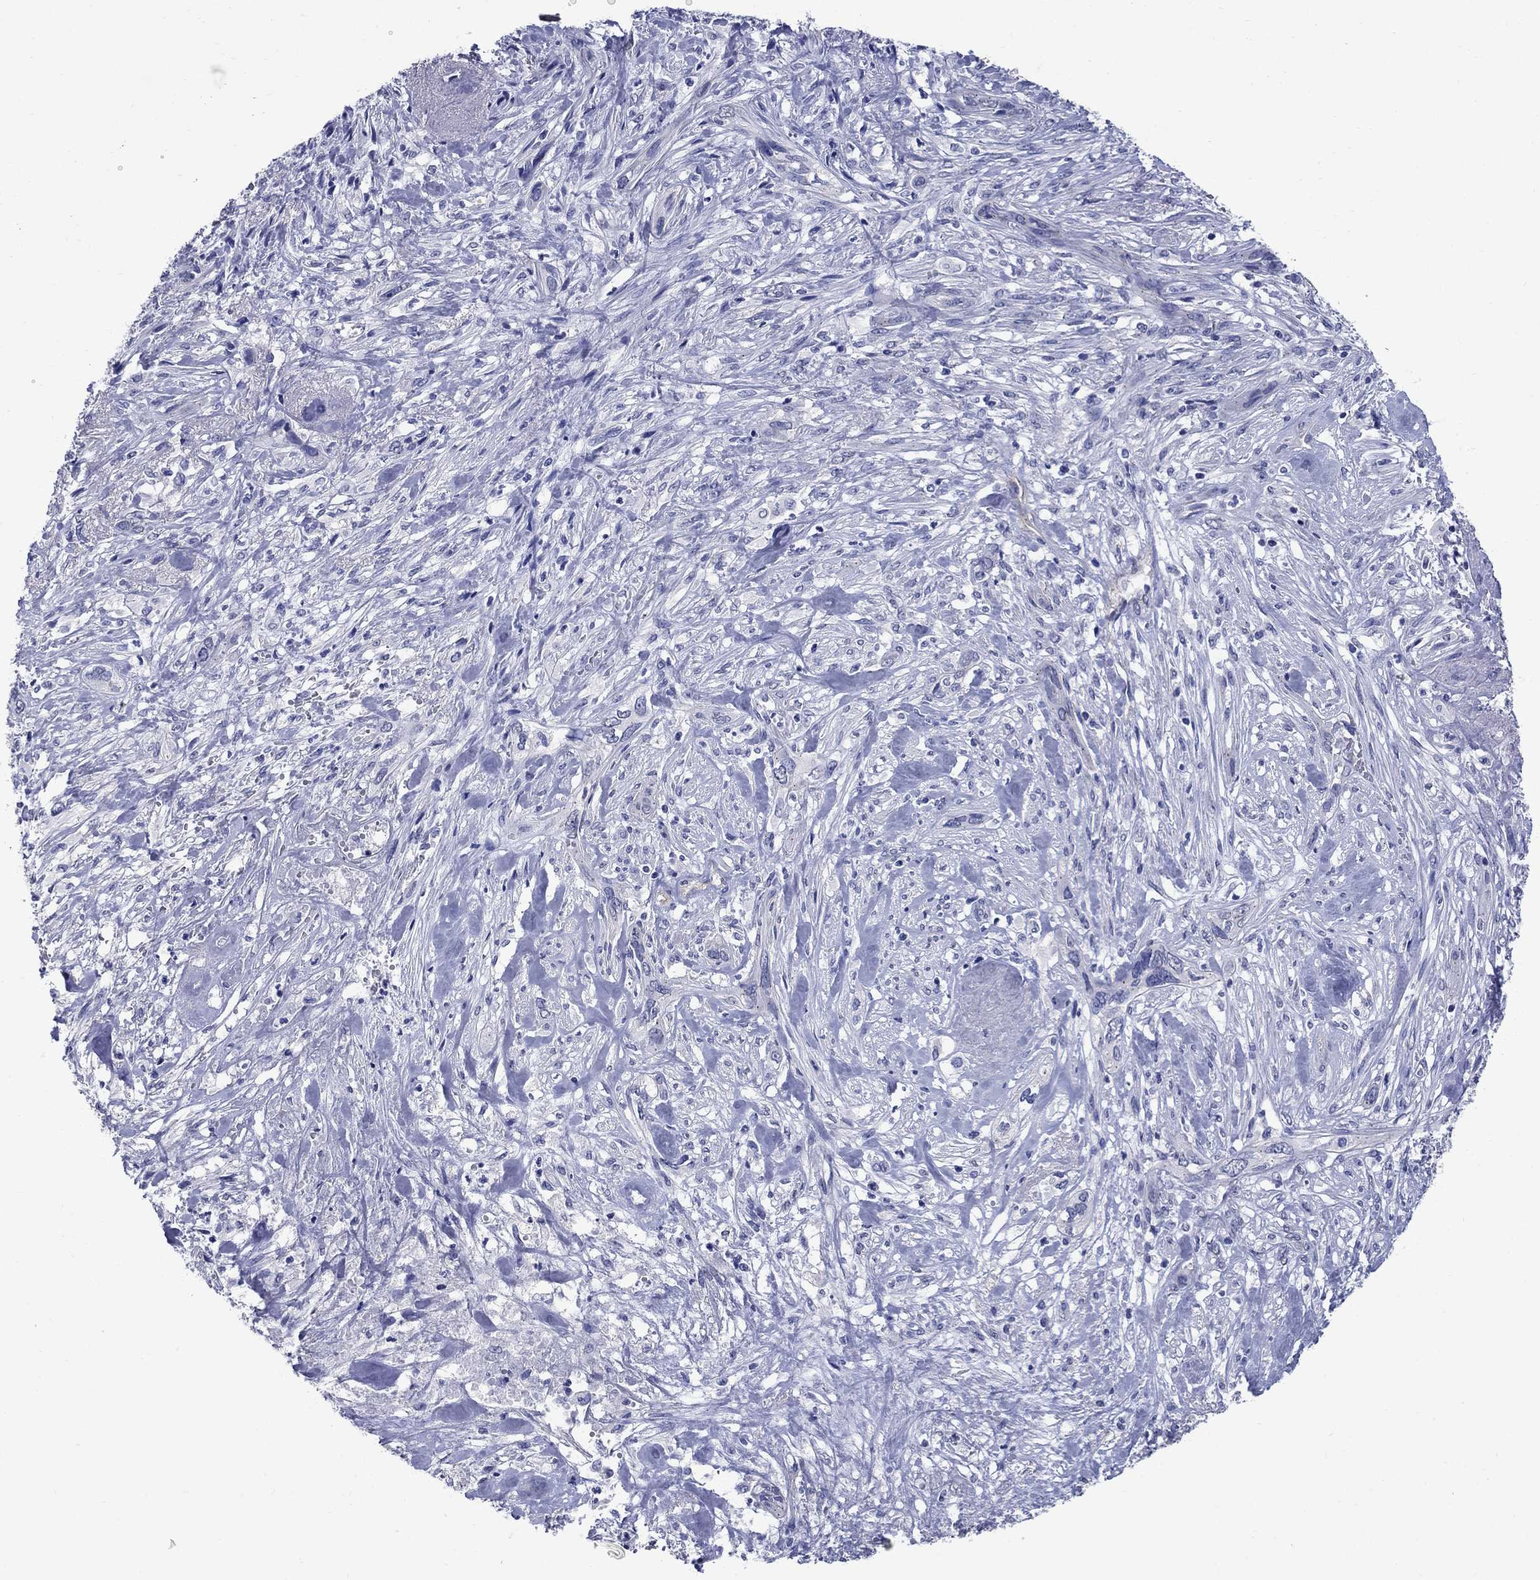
{"staining": {"intensity": "negative", "quantity": "none", "location": "none"}, "tissue": "cervical cancer", "cell_type": "Tumor cells", "image_type": "cancer", "snomed": [{"axis": "morphology", "description": "Squamous cell carcinoma, NOS"}, {"axis": "topography", "description": "Cervix"}], "caption": "IHC of cervical cancer shows no staining in tumor cells.", "gene": "SMCP", "patient": {"sex": "female", "age": 57}}